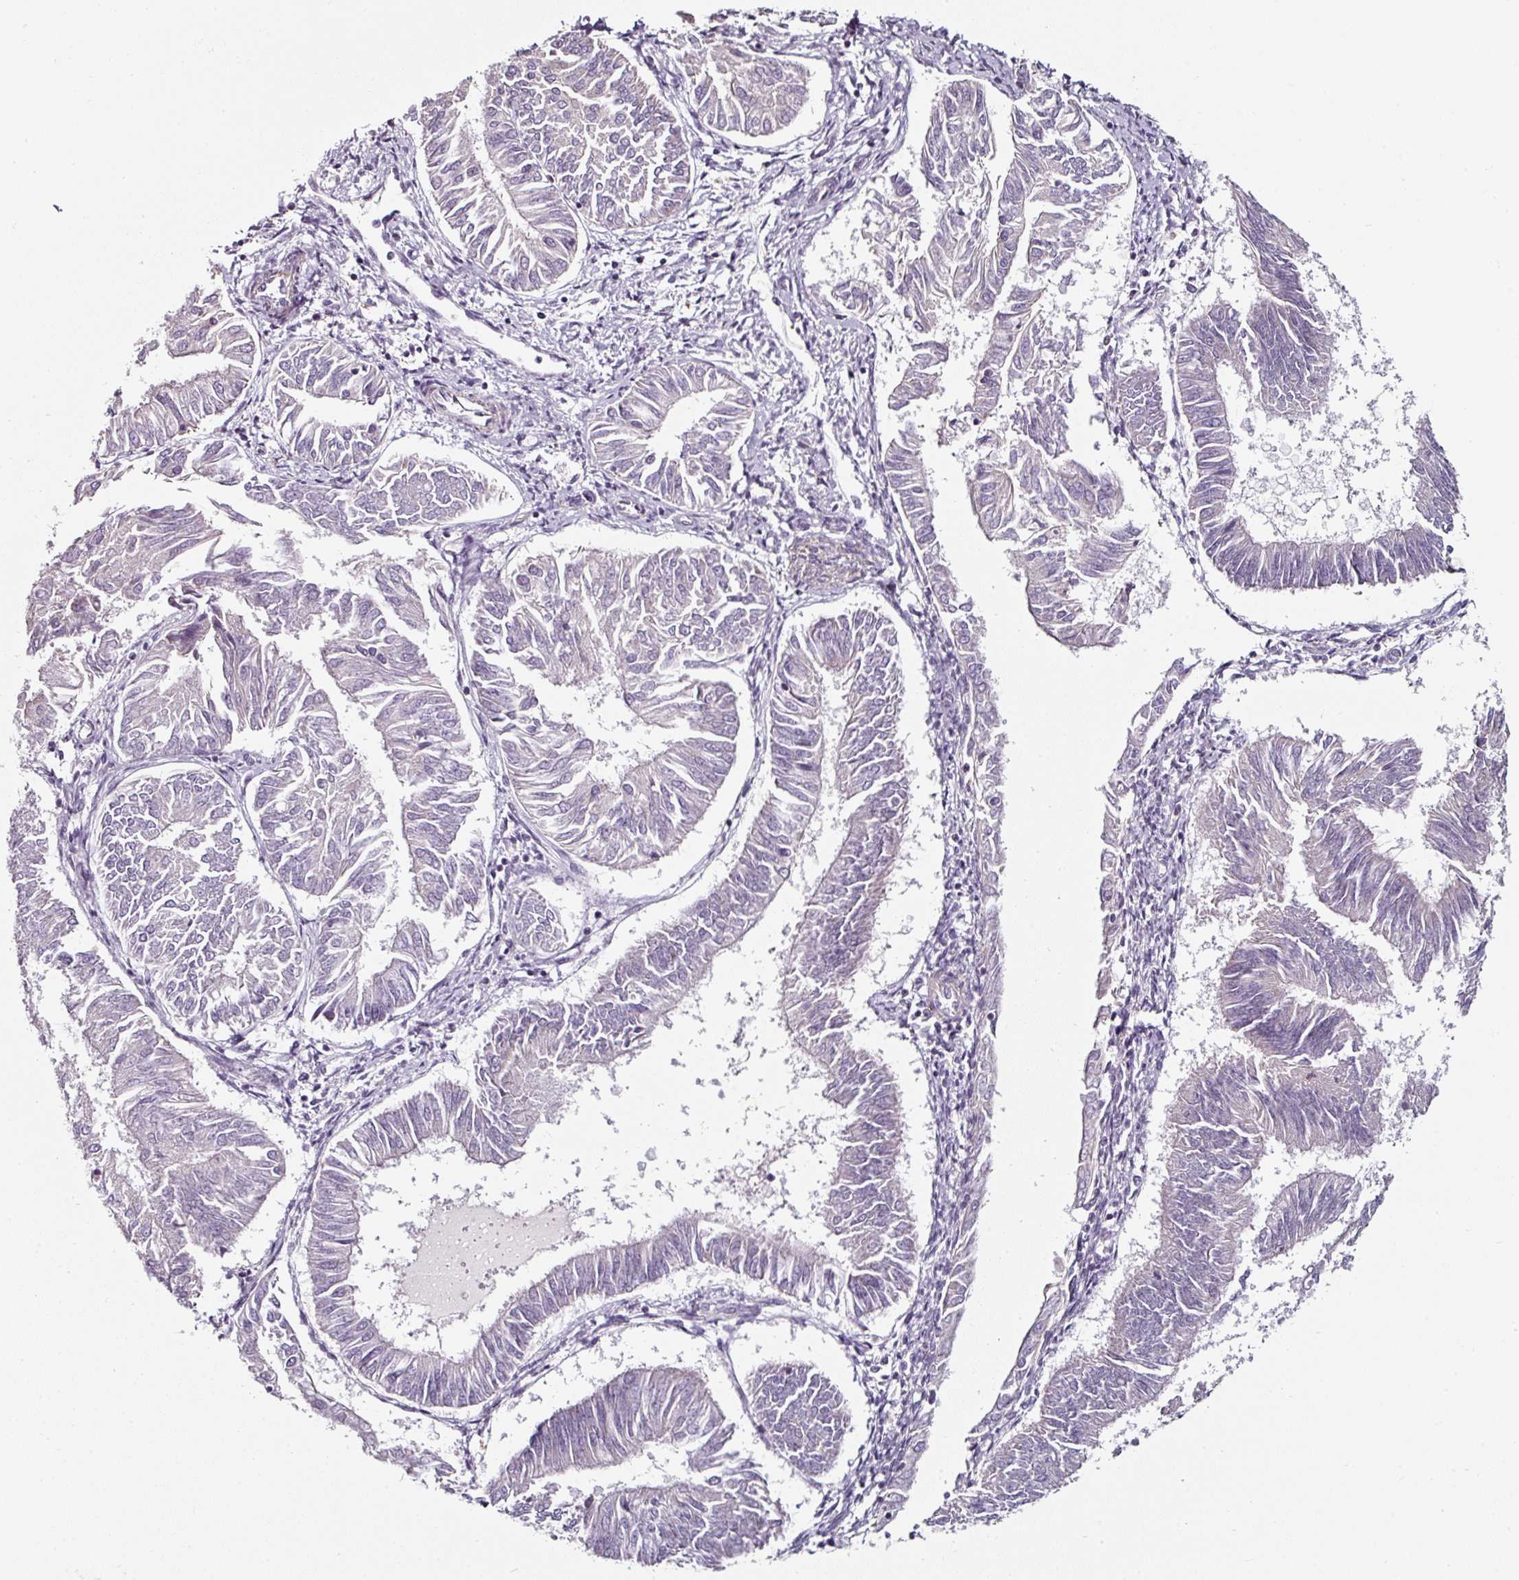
{"staining": {"intensity": "negative", "quantity": "none", "location": "none"}, "tissue": "endometrial cancer", "cell_type": "Tumor cells", "image_type": "cancer", "snomed": [{"axis": "morphology", "description": "Adenocarcinoma, NOS"}, {"axis": "topography", "description": "Endometrium"}], "caption": "There is no significant positivity in tumor cells of adenocarcinoma (endometrial).", "gene": "CAP2", "patient": {"sex": "female", "age": 58}}